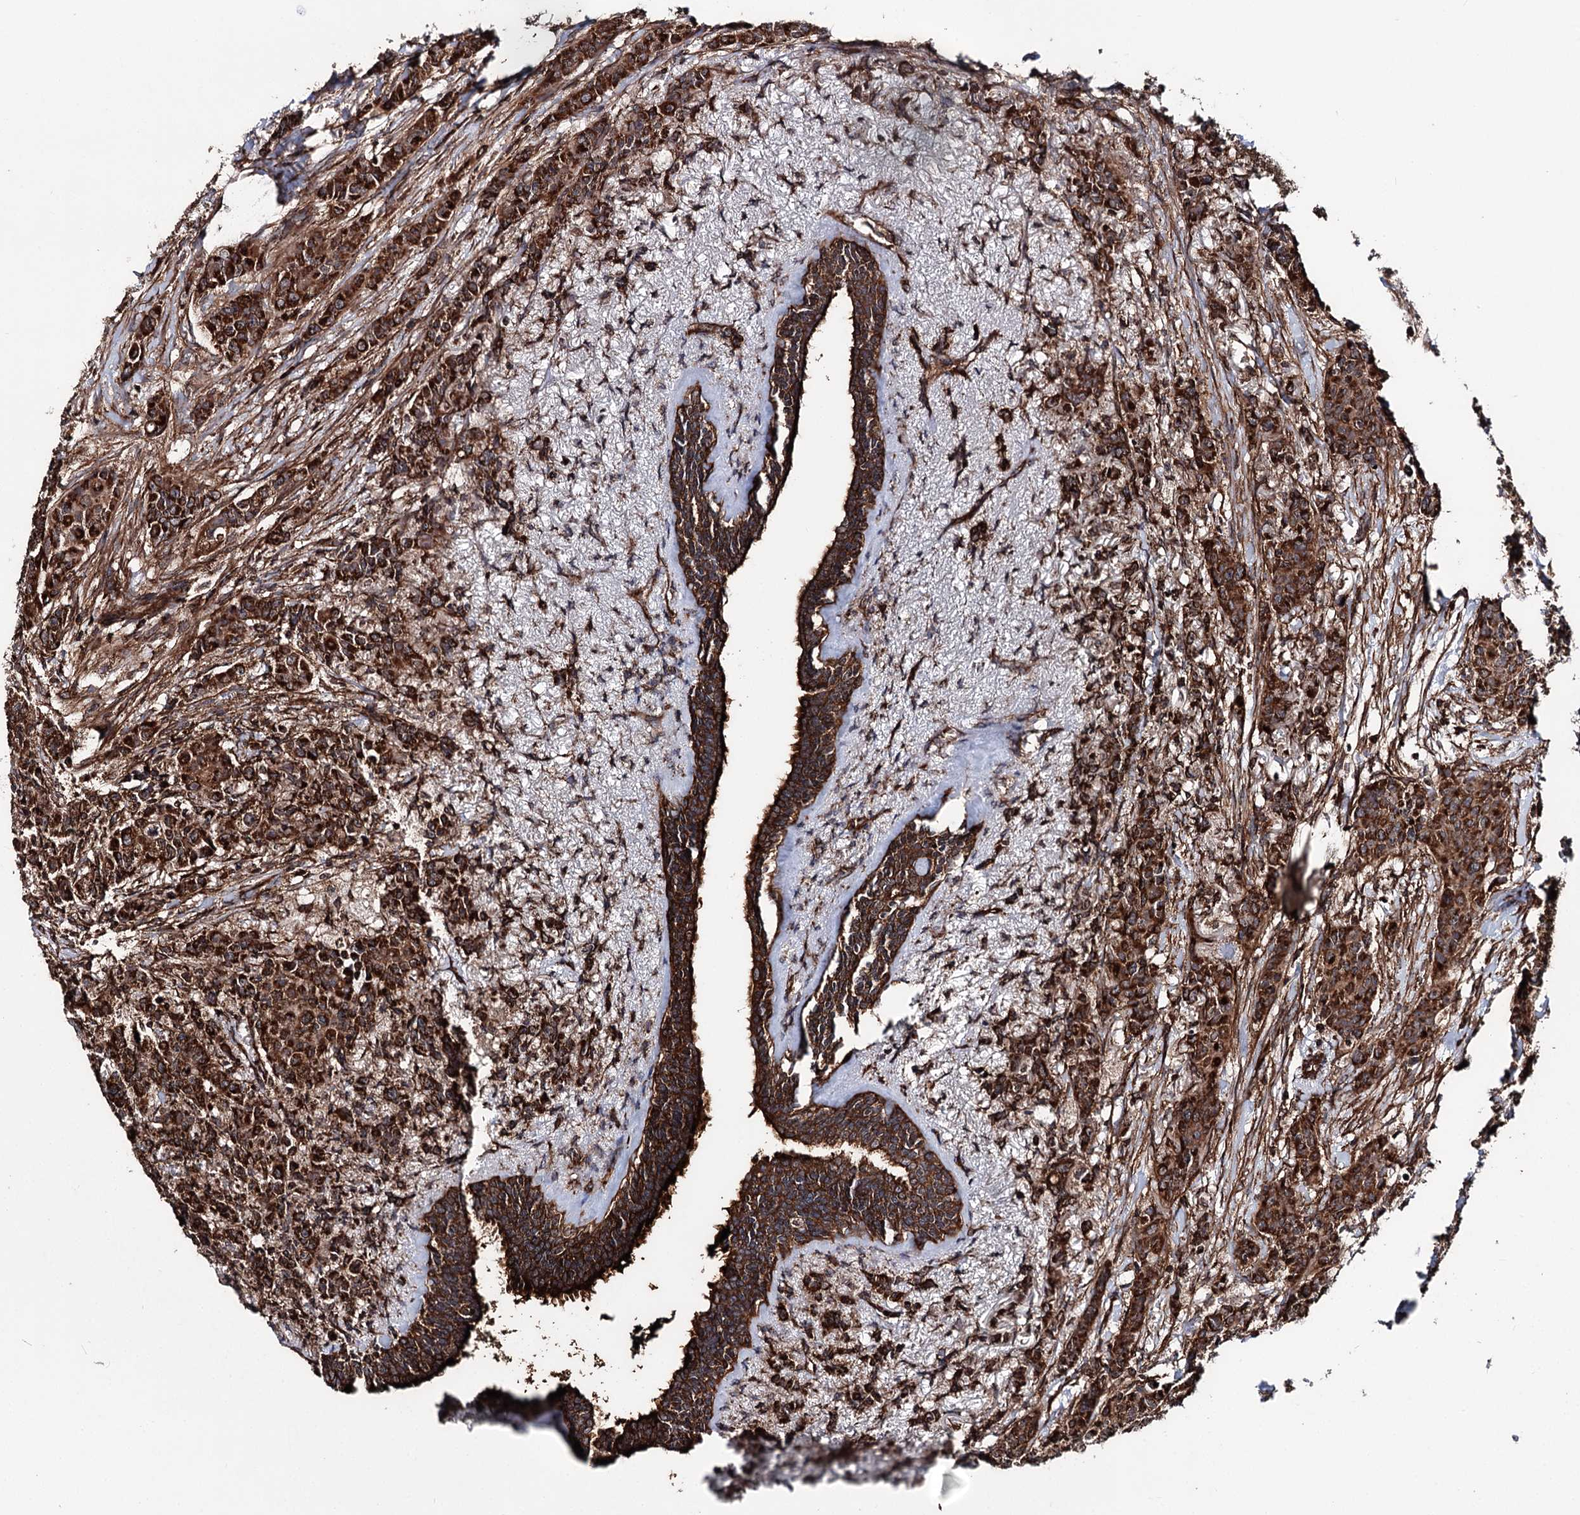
{"staining": {"intensity": "strong", "quantity": ">75%", "location": "cytoplasmic/membranous"}, "tissue": "breast cancer", "cell_type": "Tumor cells", "image_type": "cancer", "snomed": [{"axis": "morphology", "description": "Duct carcinoma"}, {"axis": "topography", "description": "Breast"}], "caption": "A photomicrograph showing strong cytoplasmic/membranous staining in approximately >75% of tumor cells in breast invasive ductal carcinoma, as visualized by brown immunohistochemical staining.", "gene": "FGFR1OP2", "patient": {"sex": "female", "age": 40}}